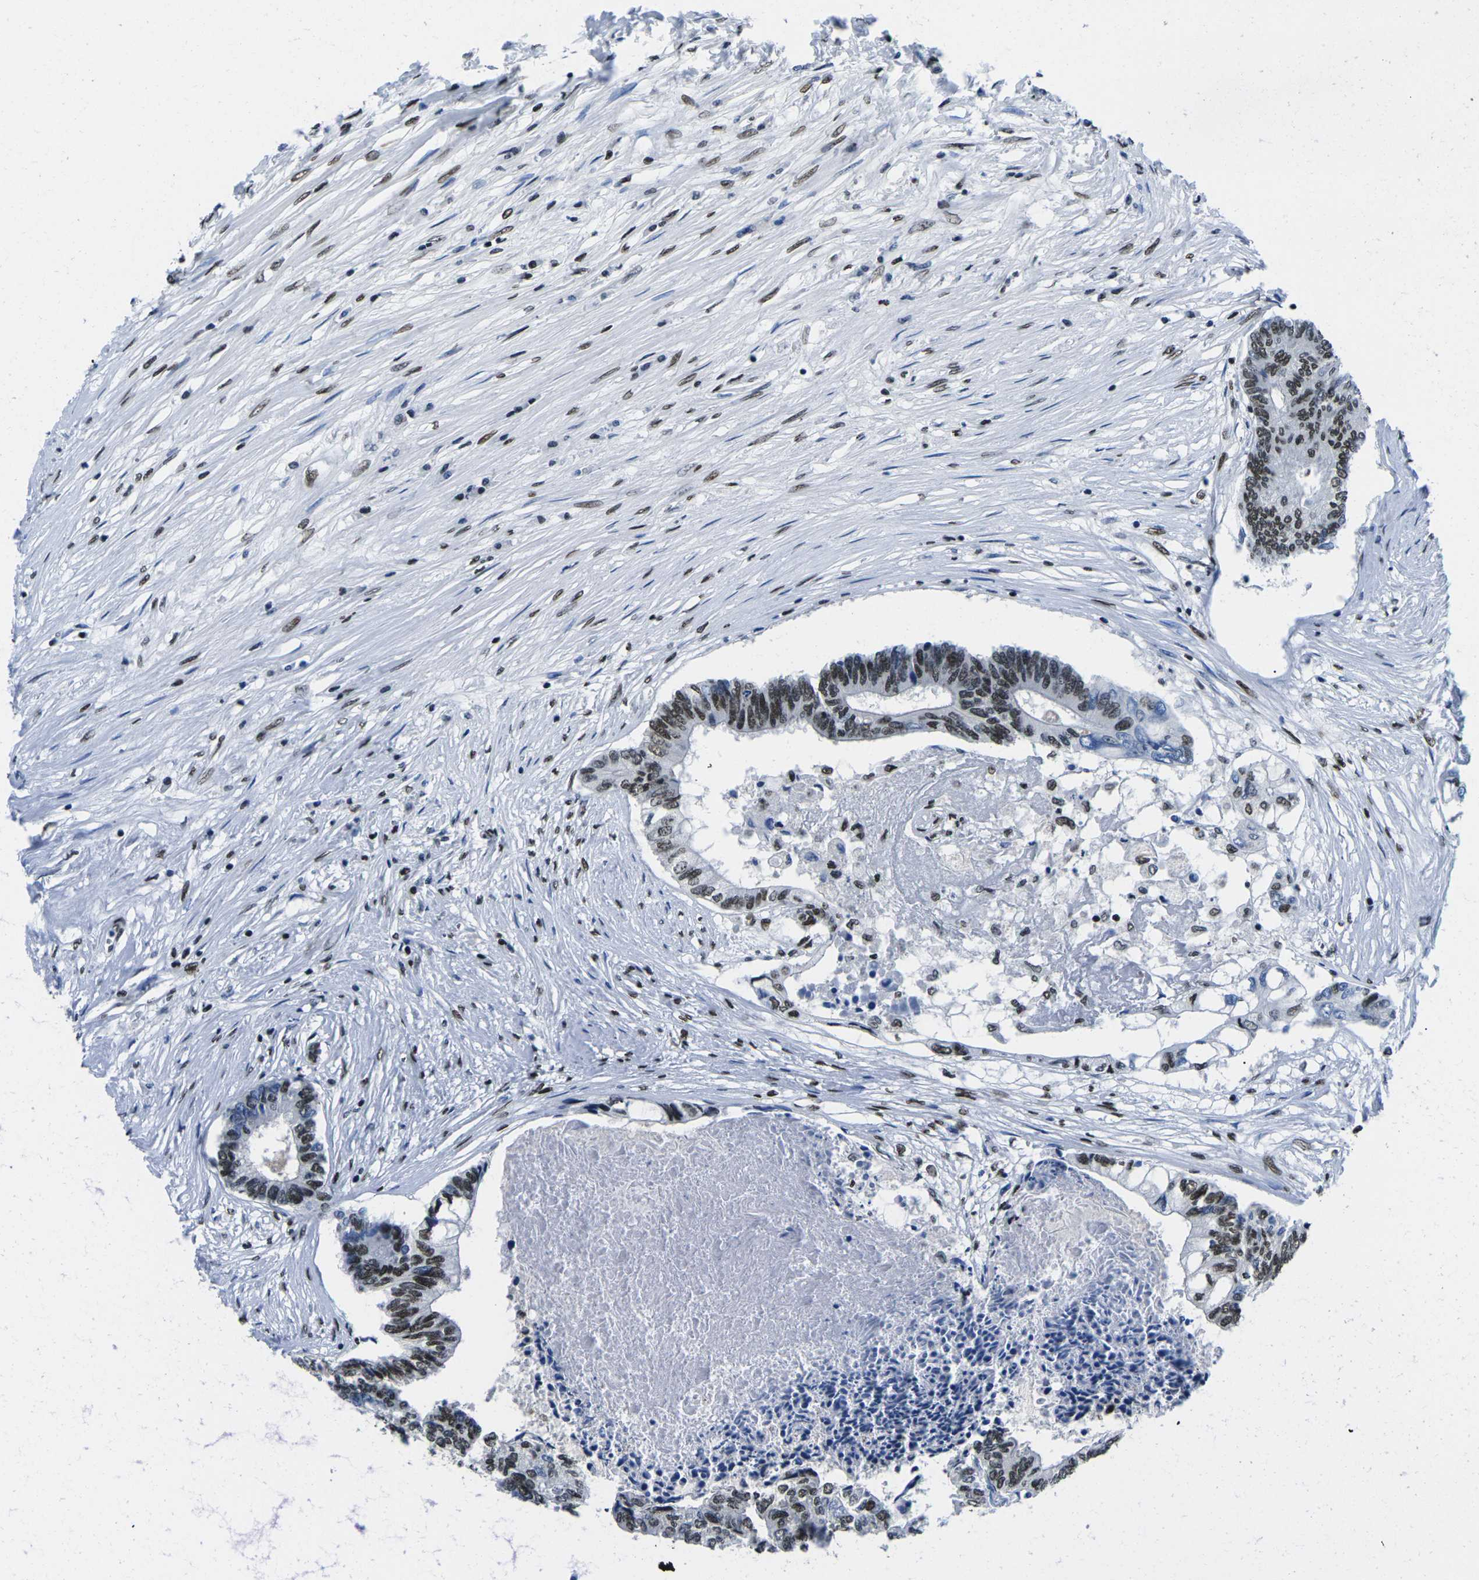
{"staining": {"intensity": "moderate", "quantity": ">75%", "location": "nuclear"}, "tissue": "colorectal cancer", "cell_type": "Tumor cells", "image_type": "cancer", "snomed": [{"axis": "morphology", "description": "Adenocarcinoma, NOS"}, {"axis": "topography", "description": "Rectum"}], "caption": "Colorectal adenocarcinoma stained with a protein marker displays moderate staining in tumor cells.", "gene": "ATF1", "patient": {"sex": "male", "age": 63}}